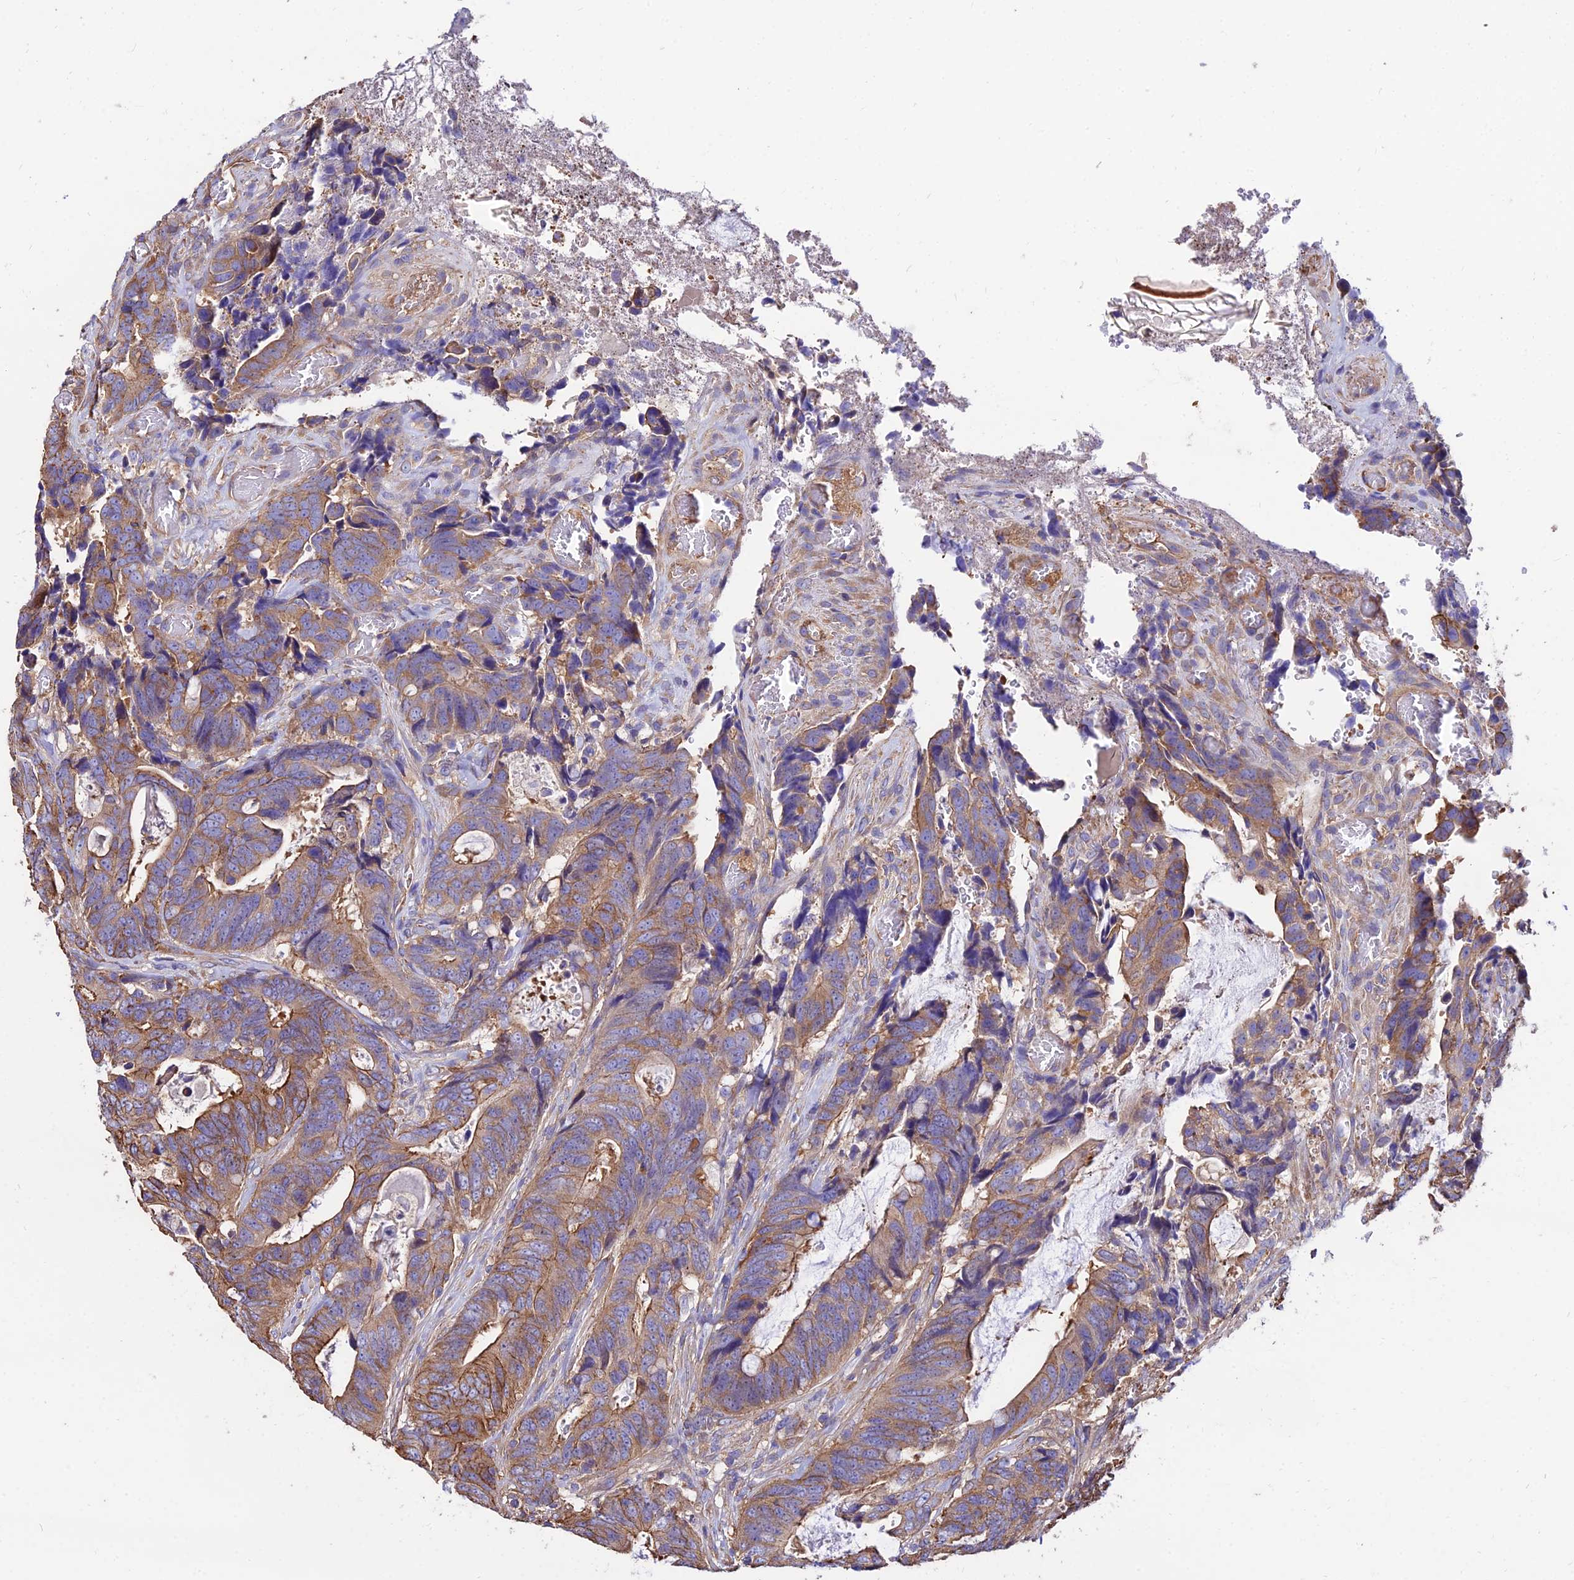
{"staining": {"intensity": "moderate", "quantity": ">75%", "location": "cytoplasmic/membranous"}, "tissue": "colorectal cancer", "cell_type": "Tumor cells", "image_type": "cancer", "snomed": [{"axis": "morphology", "description": "Adenocarcinoma, NOS"}, {"axis": "topography", "description": "Colon"}], "caption": "A histopathology image of adenocarcinoma (colorectal) stained for a protein reveals moderate cytoplasmic/membranous brown staining in tumor cells.", "gene": "CALM2", "patient": {"sex": "female", "age": 82}}